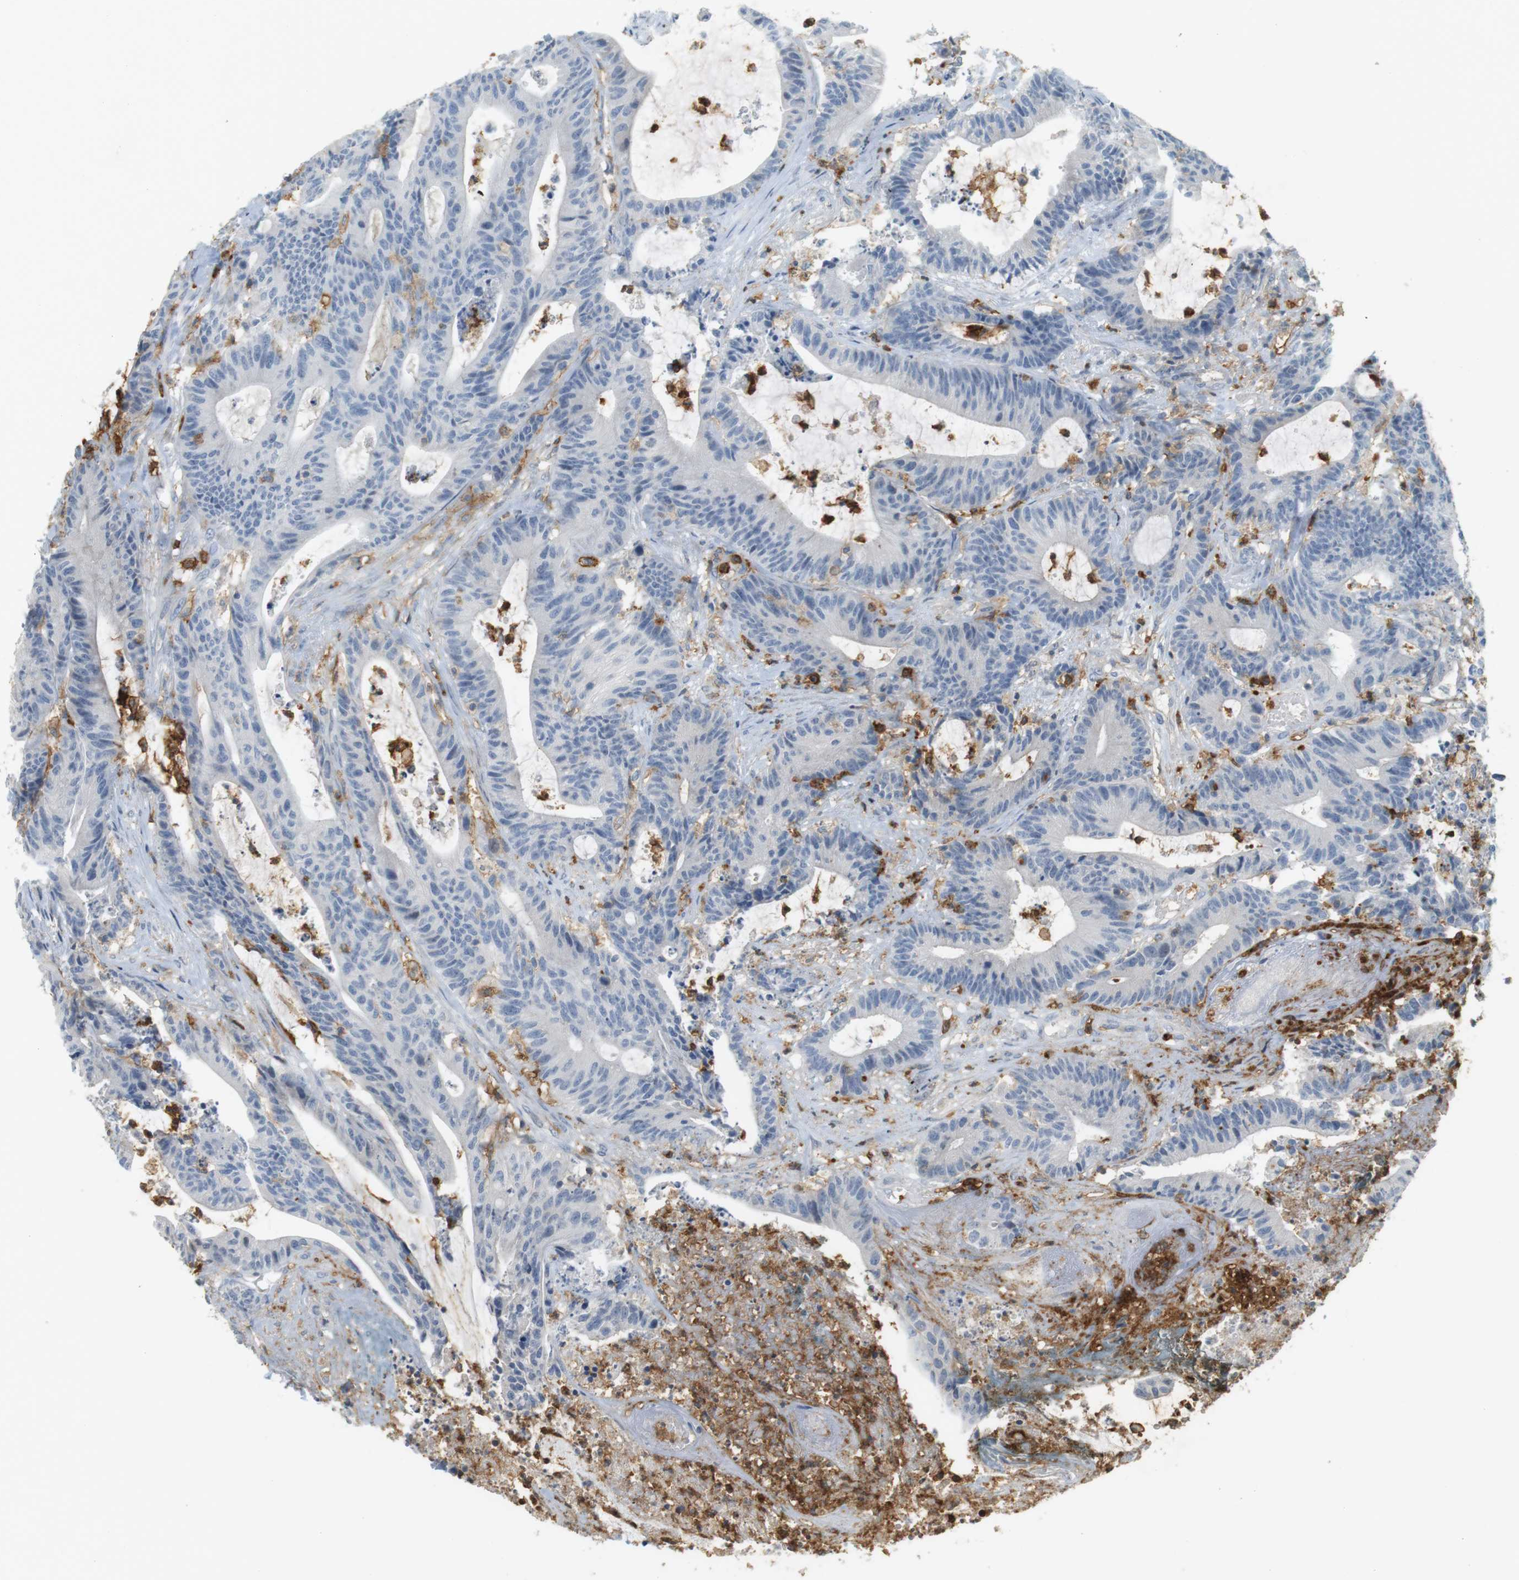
{"staining": {"intensity": "negative", "quantity": "none", "location": "none"}, "tissue": "colorectal cancer", "cell_type": "Tumor cells", "image_type": "cancer", "snomed": [{"axis": "morphology", "description": "Adenocarcinoma, NOS"}, {"axis": "topography", "description": "Colon"}], "caption": "Photomicrograph shows no protein positivity in tumor cells of colorectal cancer tissue.", "gene": "SIRPA", "patient": {"sex": "female", "age": 84}}